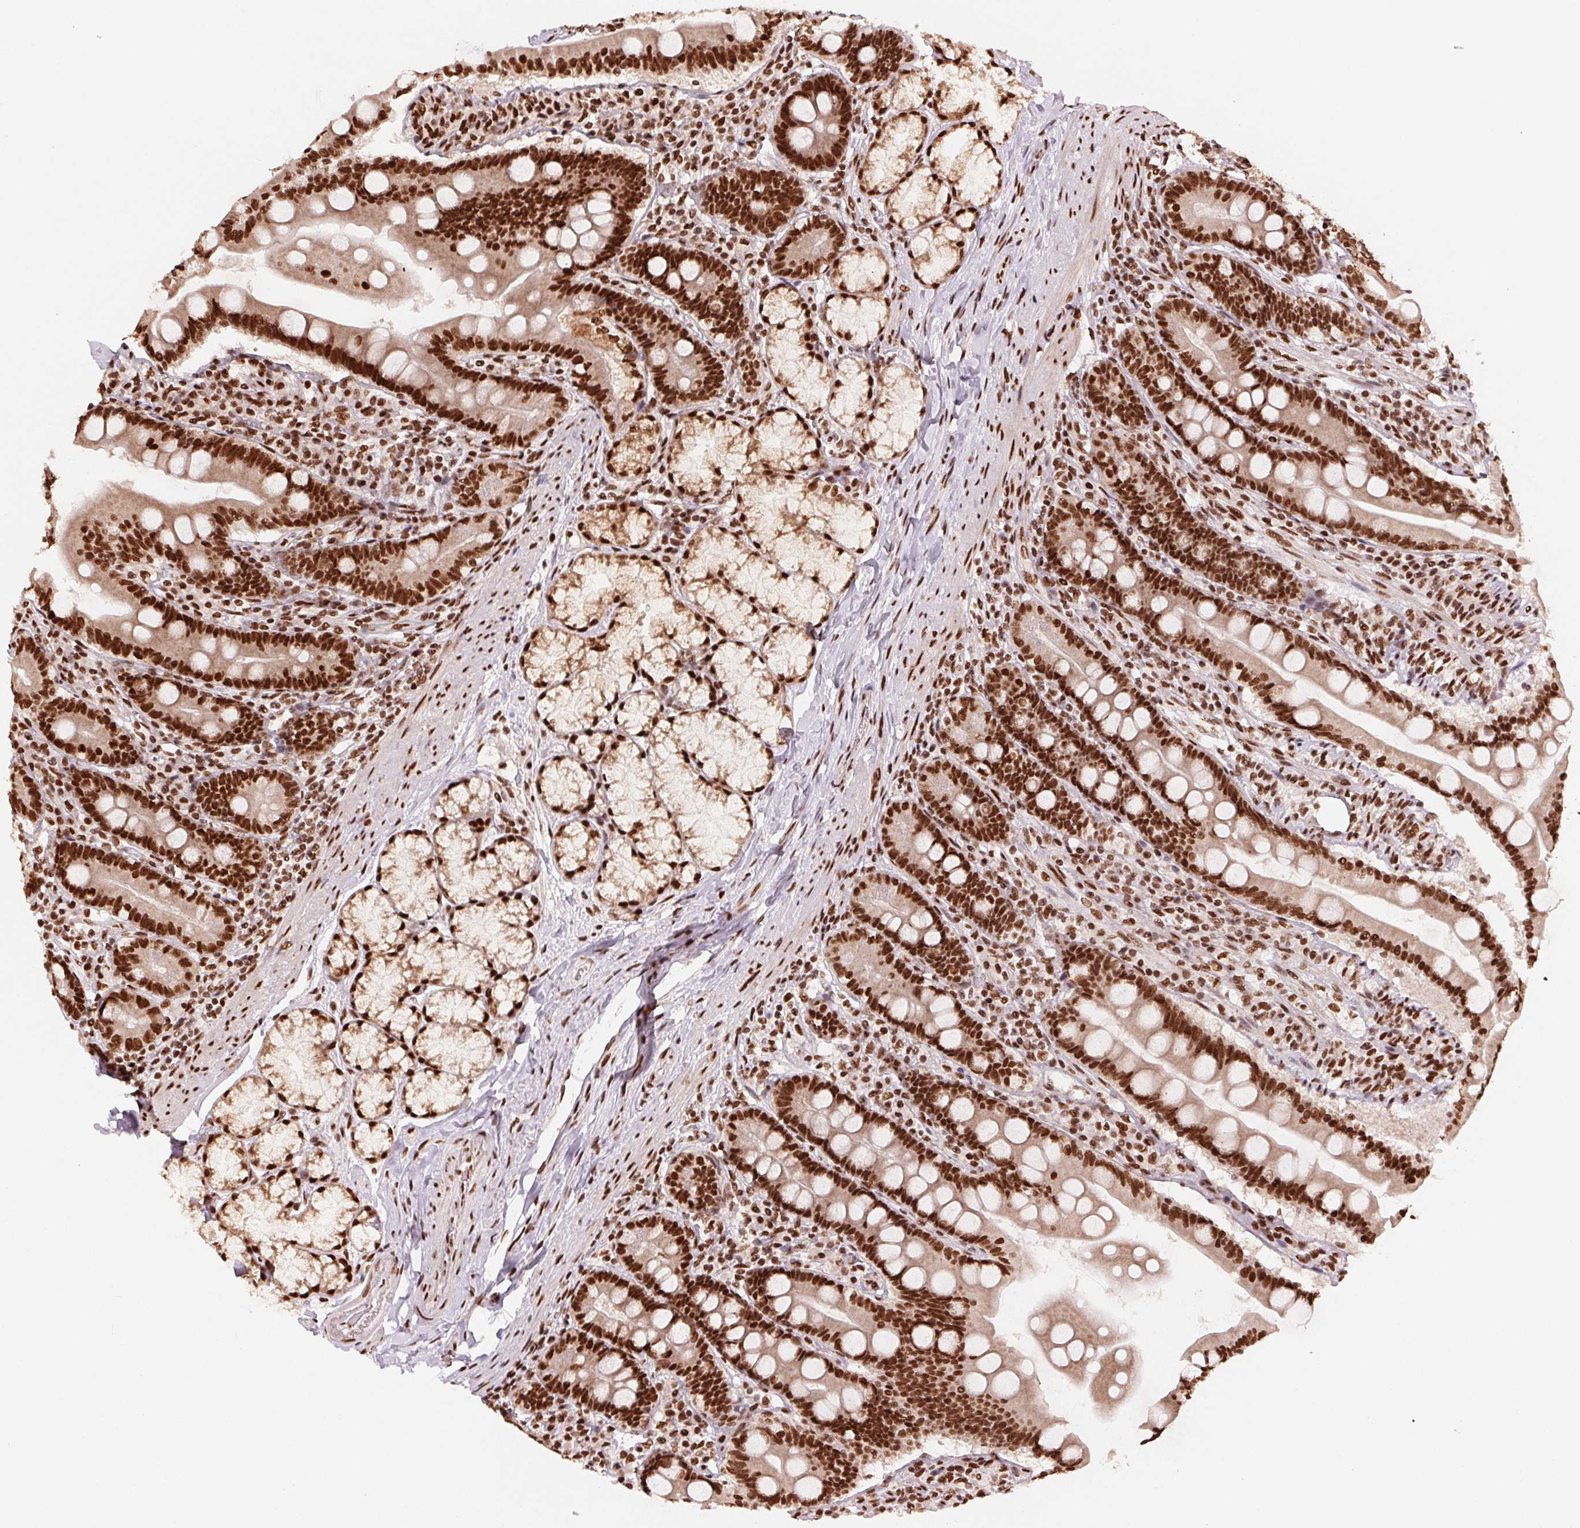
{"staining": {"intensity": "strong", "quantity": ">75%", "location": "nuclear"}, "tissue": "duodenum", "cell_type": "Glandular cells", "image_type": "normal", "snomed": [{"axis": "morphology", "description": "Normal tissue, NOS"}, {"axis": "topography", "description": "Duodenum"}], "caption": "DAB immunohistochemical staining of unremarkable human duodenum demonstrates strong nuclear protein positivity in about >75% of glandular cells.", "gene": "TTLL9", "patient": {"sex": "female", "age": 67}}